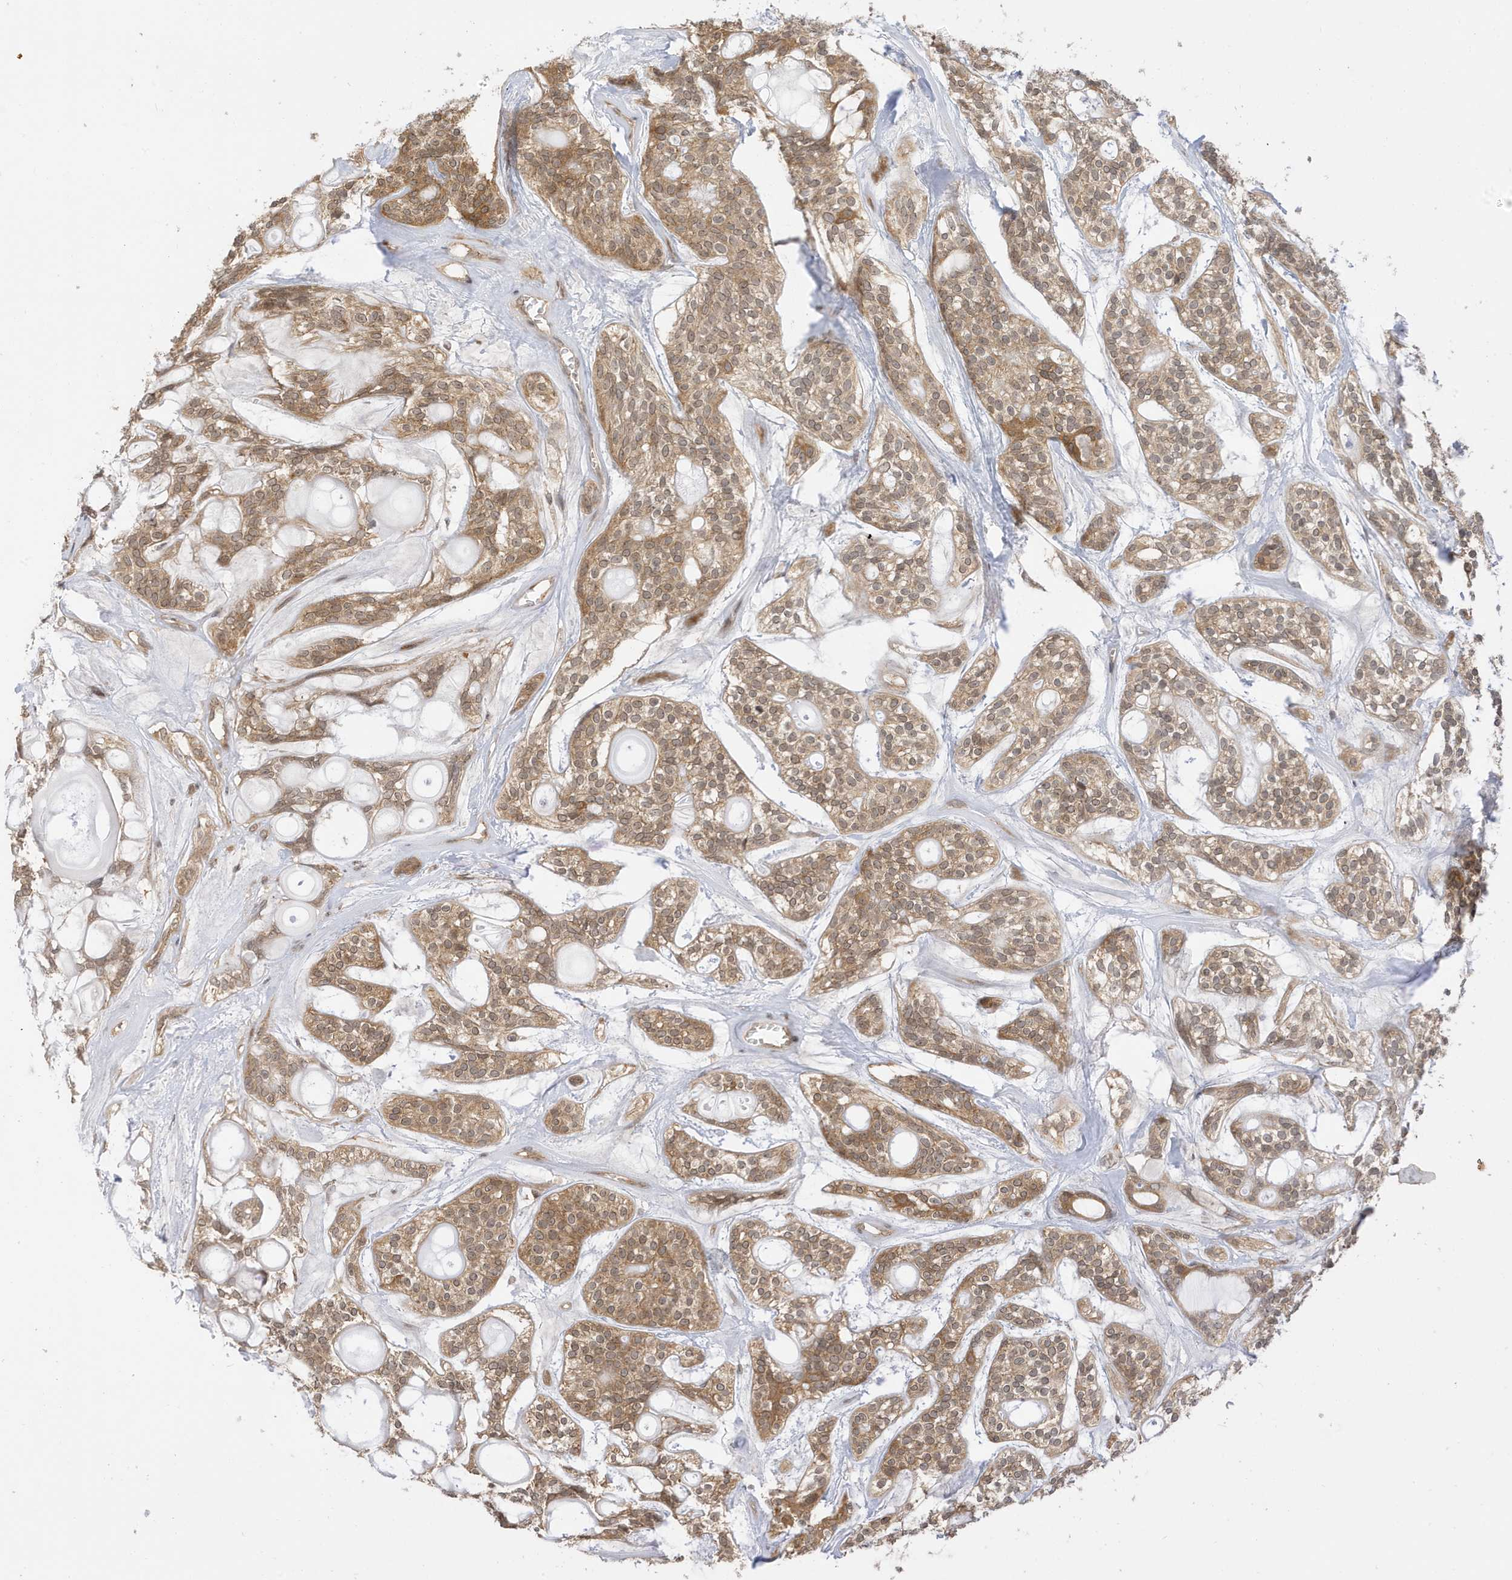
{"staining": {"intensity": "moderate", "quantity": ">75%", "location": "cytoplasmic/membranous,nuclear"}, "tissue": "head and neck cancer", "cell_type": "Tumor cells", "image_type": "cancer", "snomed": [{"axis": "morphology", "description": "Adenocarcinoma, NOS"}, {"axis": "topography", "description": "Head-Neck"}], "caption": "Head and neck adenocarcinoma stained for a protein (brown) demonstrates moderate cytoplasmic/membranous and nuclear positive expression in approximately >75% of tumor cells.", "gene": "TAB3", "patient": {"sex": "male", "age": 66}}